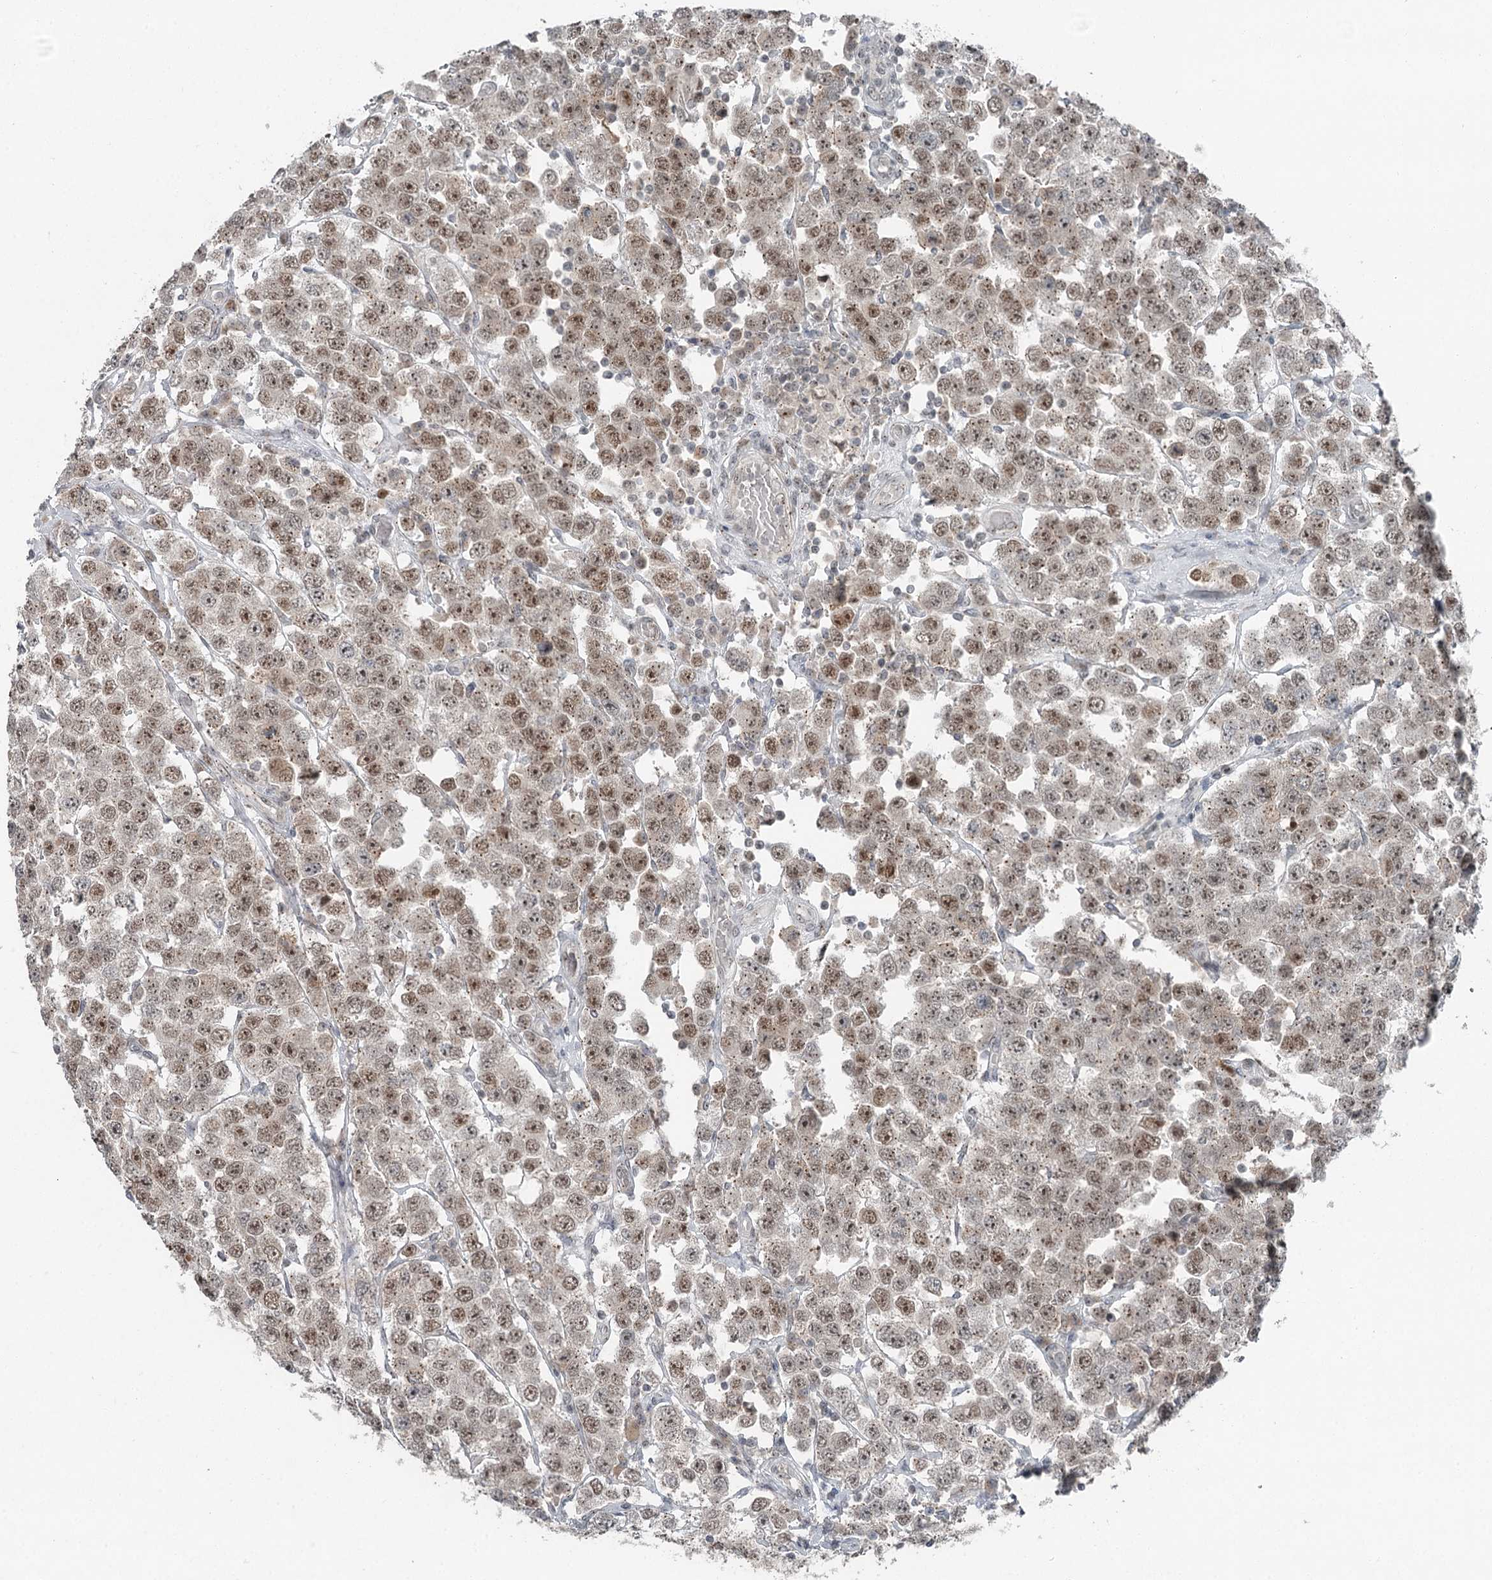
{"staining": {"intensity": "moderate", "quantity": ">75%", "location": "nuclear"}, "tissue": "testis cancer", "cell_type": "Tumor cells", "image_type": "cancer", "snomed": [{"axis": "morphology", "description": "Seminoma, NOS"}, {"axis": "topography", "description": "Testis"}], "caption": "The histopathology image reveals a brown stain indicating the presence of a protein in the nuclear of tumor cells in testis seminoma. The staining was performed using DAB to visualize the protein expression in brown, while the nuclei were stained in blue with hematoxylin (Magnification: 20x).", "gene": "EXOSC1", "patient": {"sex": "male", "age": 28}}